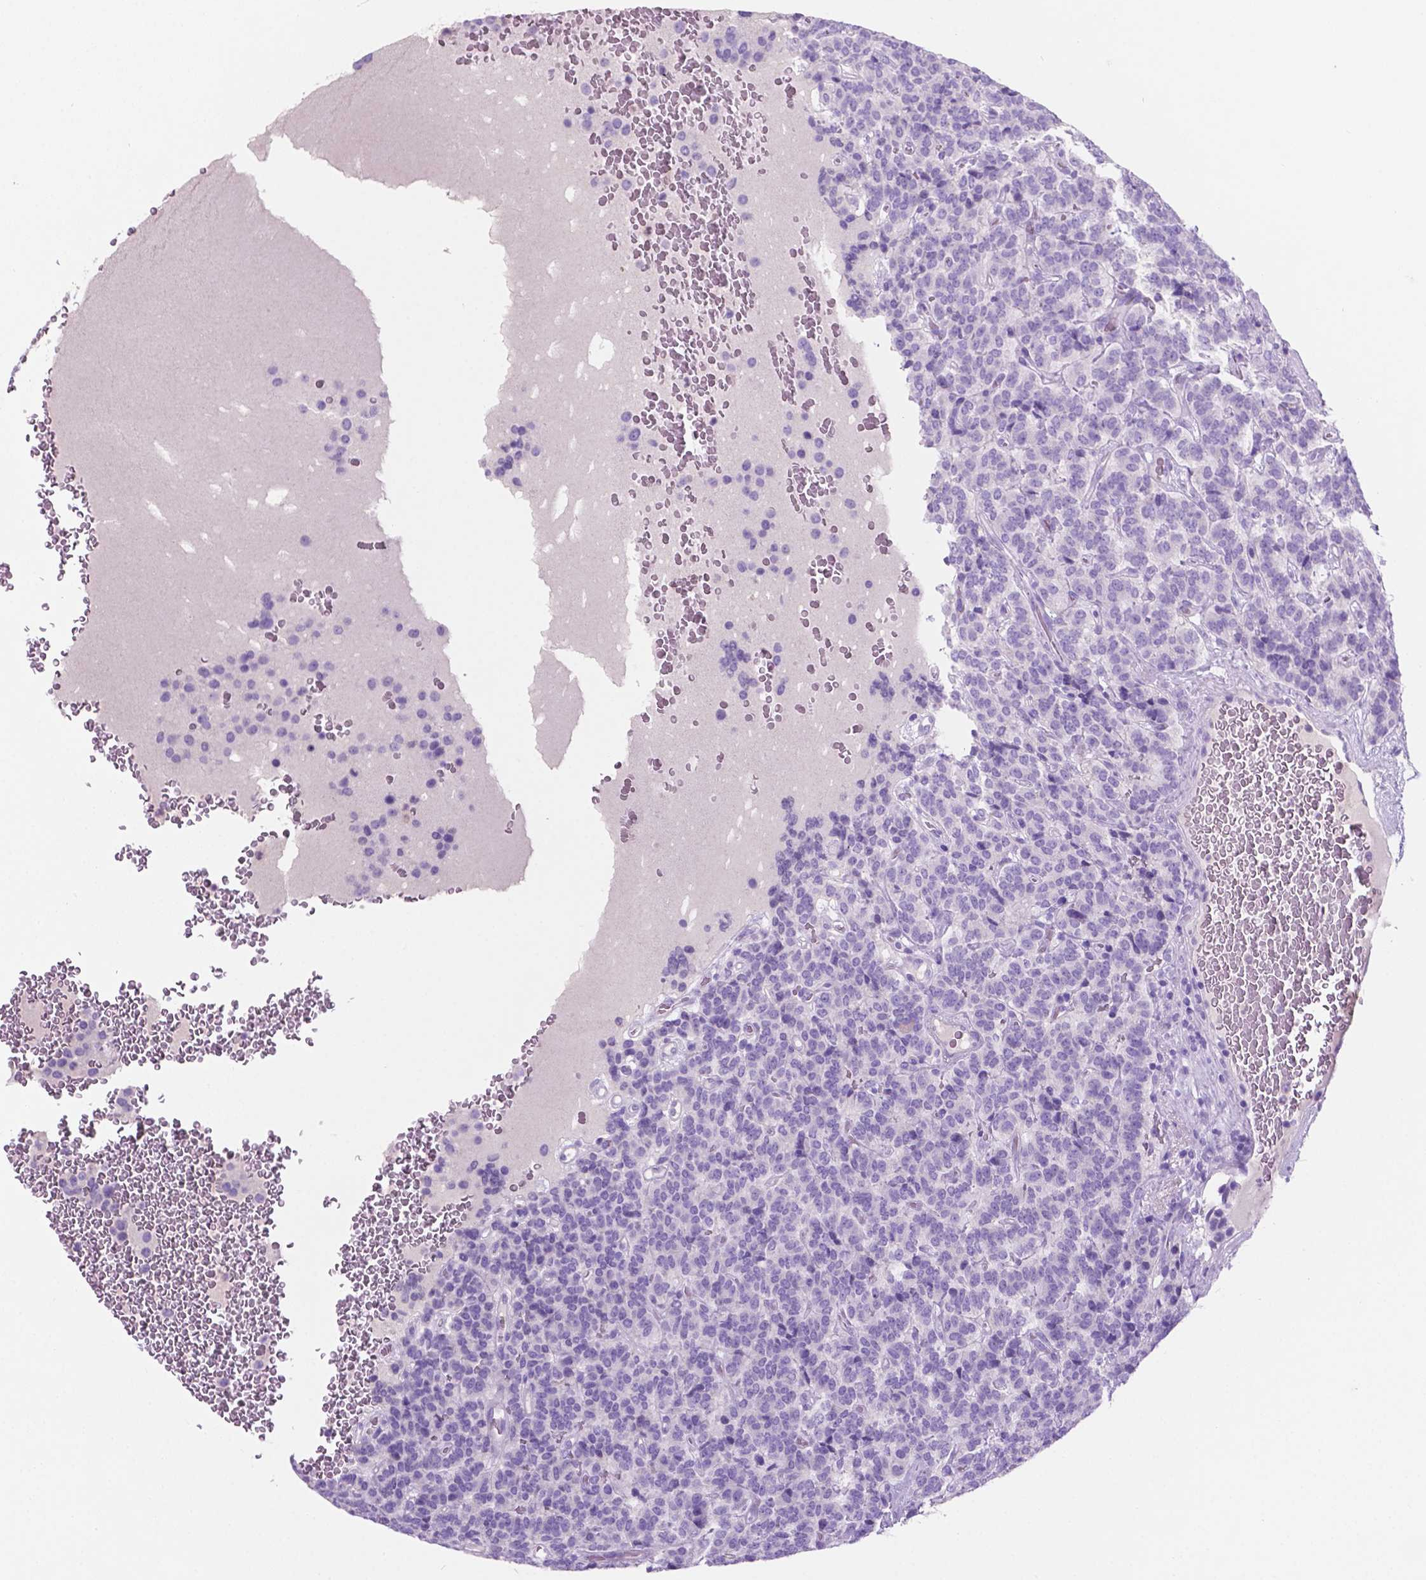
{"staining": {"intensity": "negative", "quantity": "none", "location": "none"}, "tissue": "carcinoid", "cell_type": "Tumor cells", "image_type": "cancer", "snomed": [{"axis": "morphology", "description": "Carcinoid, malignant, NOS"}, {"axis": "topography", "description": "Pancreas"}], "caption": "High power microscopy histopathology image of an immunohistochemistry (IHC) photomicrograph of malignant carcinoid, revealing no significant expression in tumor cells.", "gene": "POU4F1", "patient": {"sex": "male", "age": 36}}